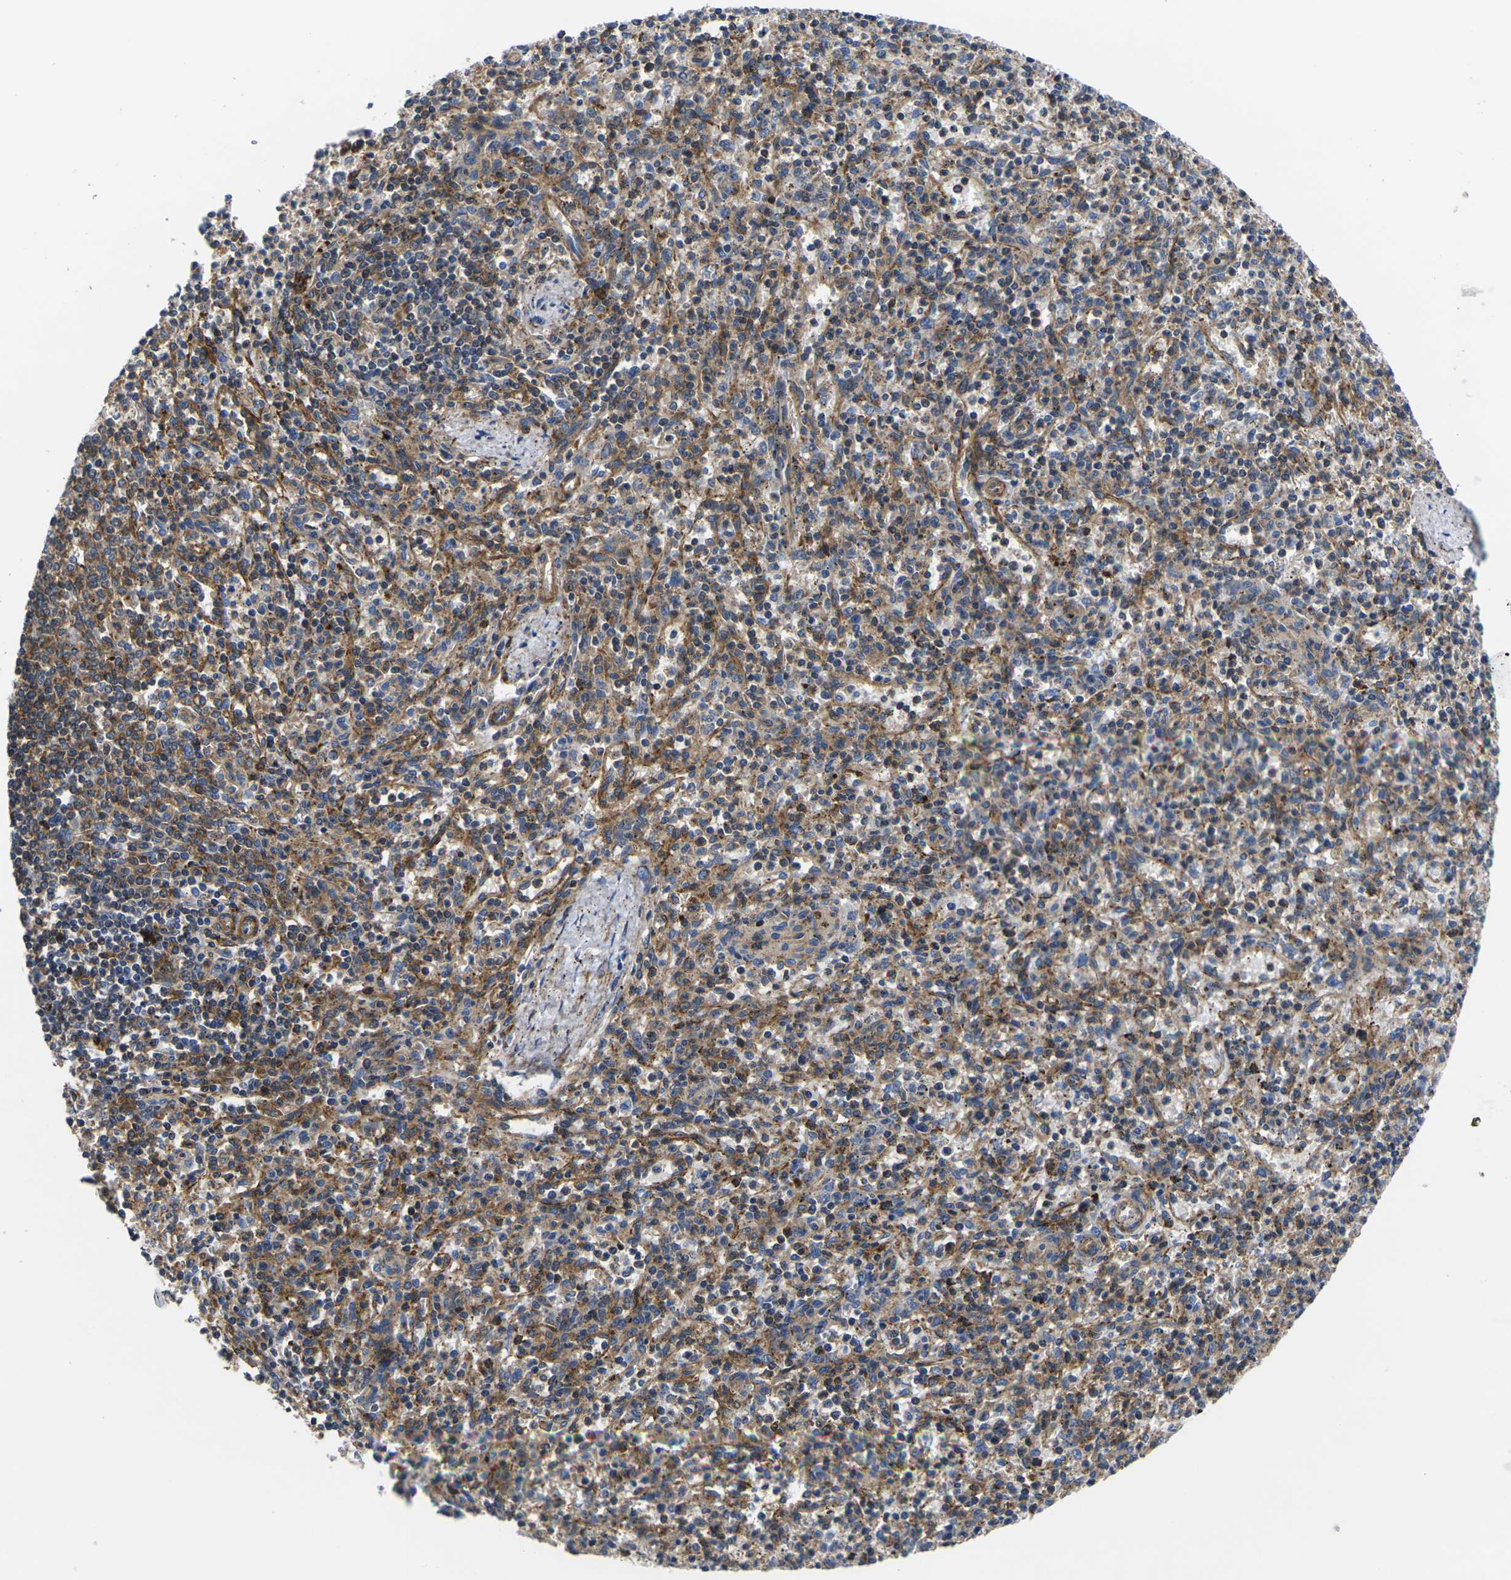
{"staining": {"intensity": "moderate", "quantity": ">75%", "location": "cytoplasmic/membranous"}, "tissue": "spleen", "cell_type": "Cells in red pulp", "image_type": "normal", "snomed": [{"axis": "morphology", "description": "Normal tissue, NOS"}, {"axis": "topography", "description": "Spleen"}], "caption": "Immunohistochemical staining of unremarkable spleen shows >75% levels of moderate cytoplasmic/membranous protein expression in approximately >75% of cells in red pulp.", "gene": "GPR4", "patient": {"sex": "male", "age": 72}}